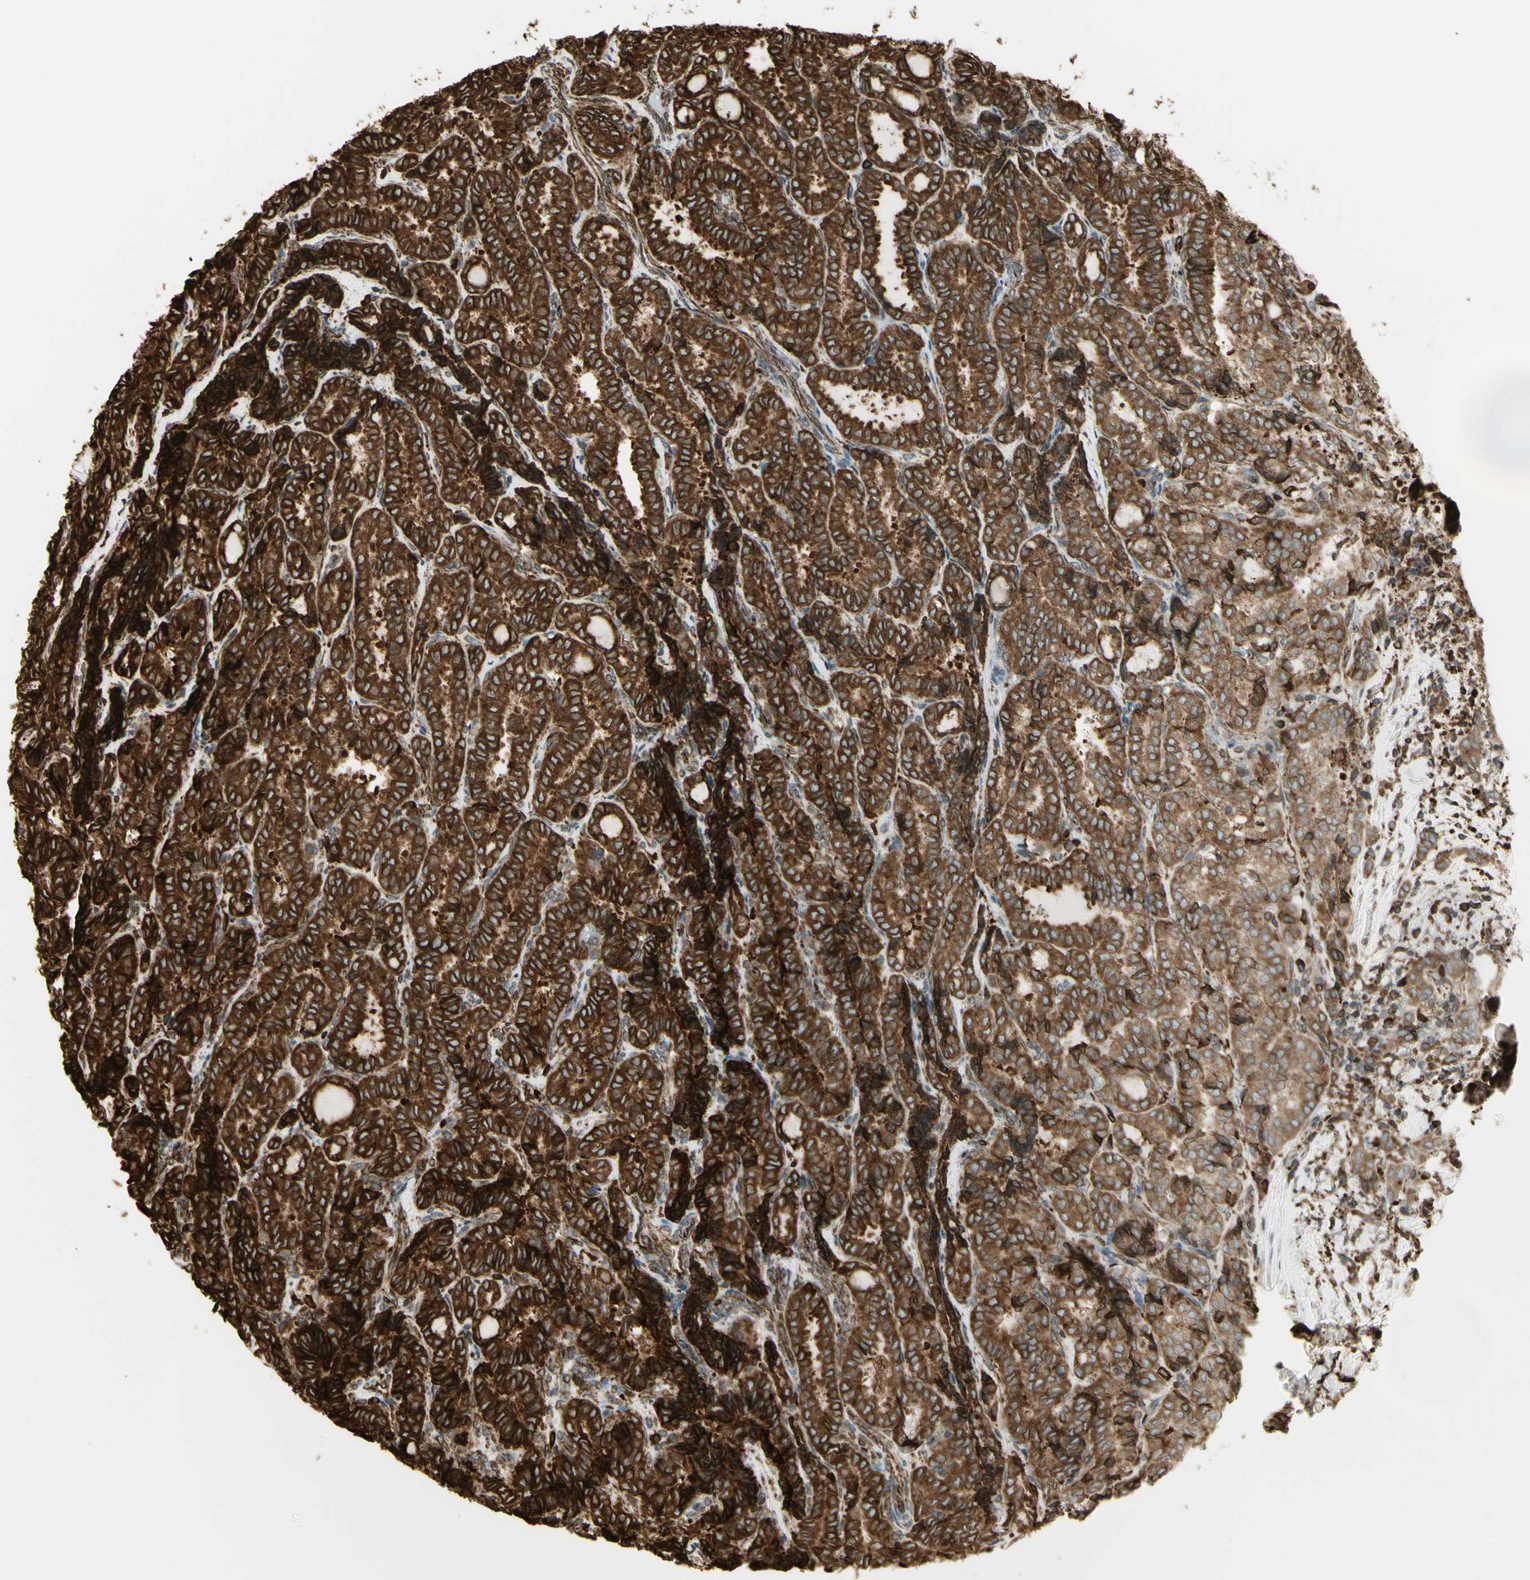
{"staining": {"intensity": "moderate", "quantity": ">75%", "location": "cytoplasmic/membranous"}, "tissue": "thyroid cancer", "cell_type": "Tumor cells", "image_type": "cancer", "snomed": [{"axis": "morphology", "description": "Normal tissue, NOS"}, {"axis": "morphology", "description": "Papillary adenocarcinoma, NOS"}, {"axis": "topography", "description": "Thyroid gland"}], "caption": "This is a photomicrograph of immunohistochemistry staining of thyroid papillary adenocarcinoma, which shows moderate expression in the cytoplasmic/membranous of tumor cells.", "gene": "CANX", "patient": {"sex": "female", "age": 30}}